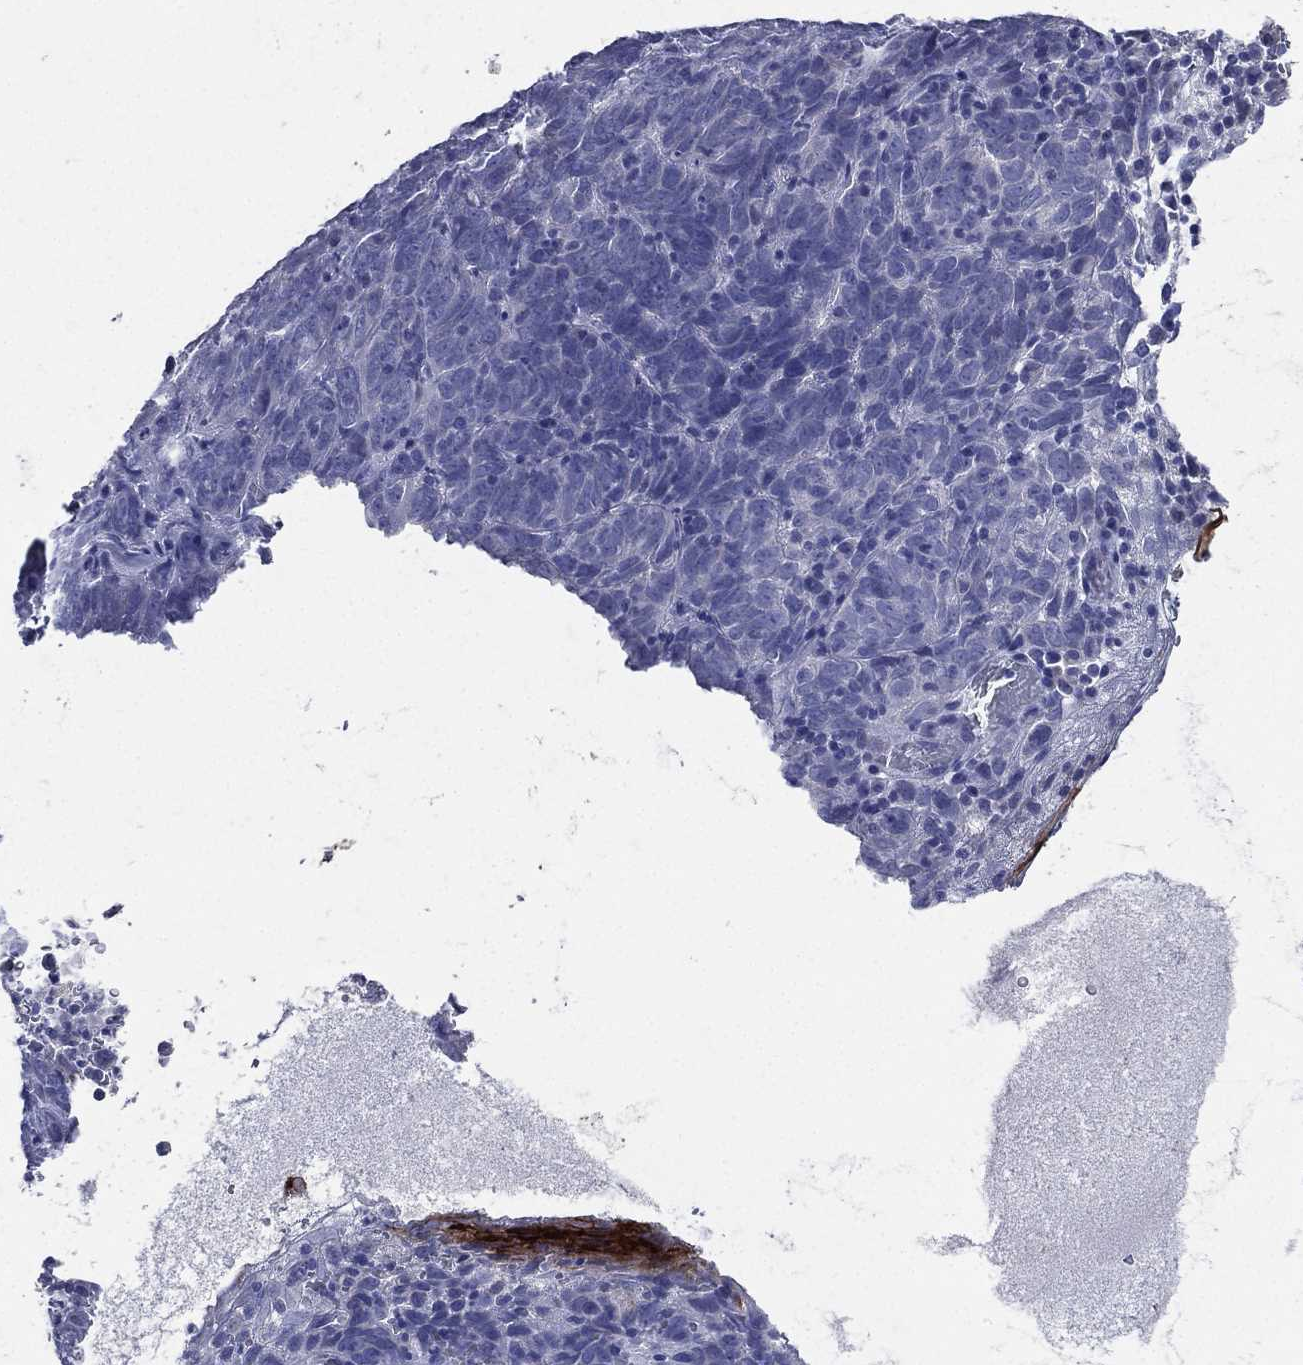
{"staining": {"intensity": "negative", "quantity": "none", "location": "none"}, "tissue": "skin cancer", "cell_type": "Tumor cells", "image_type": "cancer", "snomed": [{"axis": "morphology", "description": "Squamous cell carcinoma, NOS"}, {"axis": "topography", "description": "Skin"}, {"axis": "topography", "description": "Anal"}], "caption": "DAB immunohistochemical staining of human squamous cell carcinoma (skin) exhibits no significant positivity in tumor cells.", "gene": "TGM1", "patient": {"sex": "female", "age": 51}}